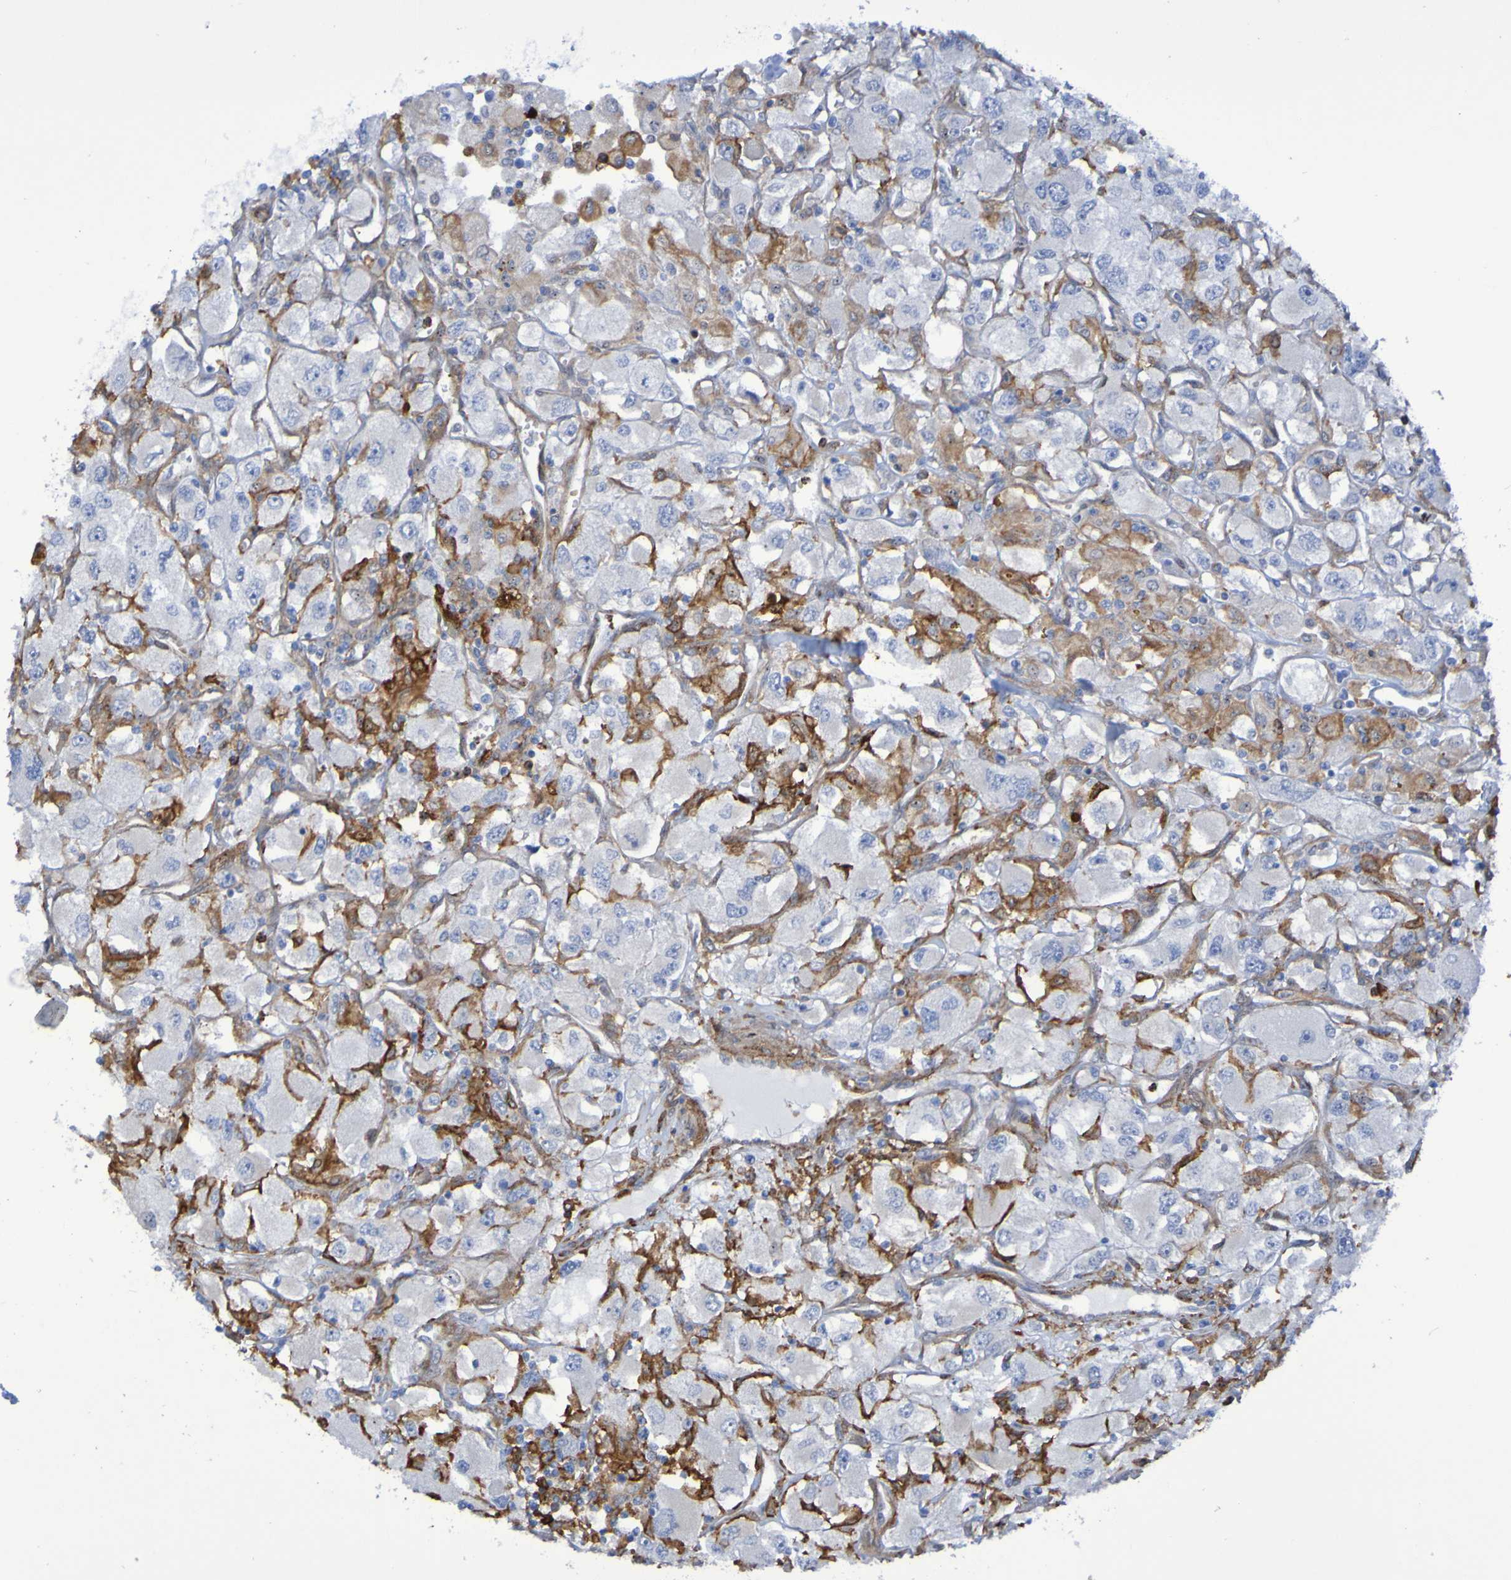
{"staining": {"intensity": "weak", "quantity": "<25%", "location": "cytoplasmic/membranous"}, "tissue": "renal cancer", "cell_type": "Tumor cells", "image_type": "cancer", "snomed": [{"axis": "morphology", "description": "Adenocarcinoma, NOS"}, {"axis": "topography", "description": "Kidney"}], "caption": "This is an immunohistochemistry histopathology image of renal cancer. There is no expression in tumor cells.", "gene": "SCRG1", "patient": {"sex": "female", "age": 52}}